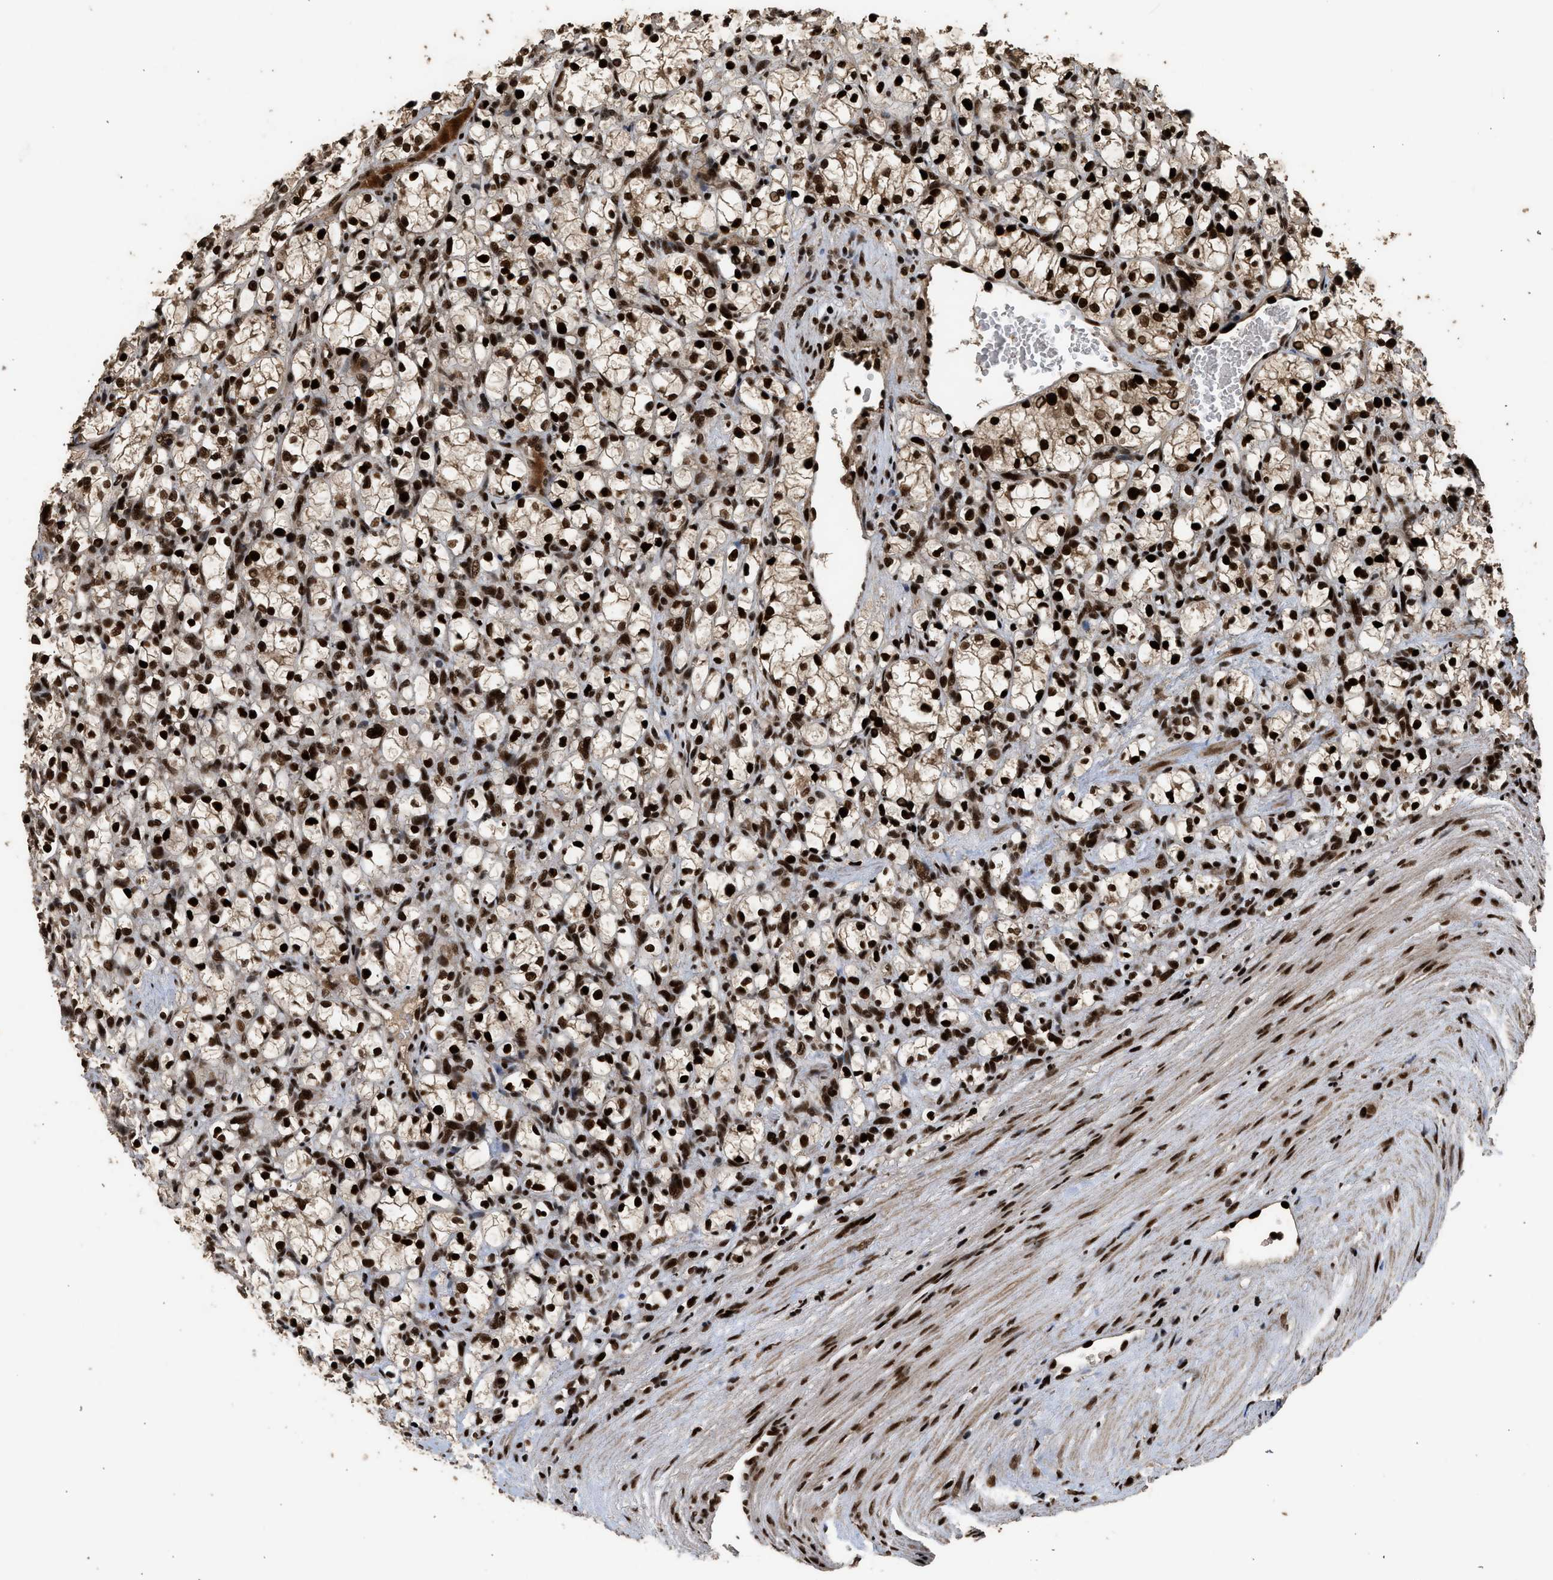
{"staining": {"intensity": "strong", "quantity": ">75%", "location": "nuclear"}, "tissue": "renal cancer", "cell_type": "Tumor cells", "image_type": "cancer", "snomed": [{"axis": "morphology", "description": "Adenocarcinoma, NOS"}, {"axis": "topography", "description": "Kidney"}], "caption": "Strong nuclear protein staining is seen in about >75% of tumor cells in renal cancer.", "gene": "PPP4R3B", "patient": {"sex": "female", "age": 69}}